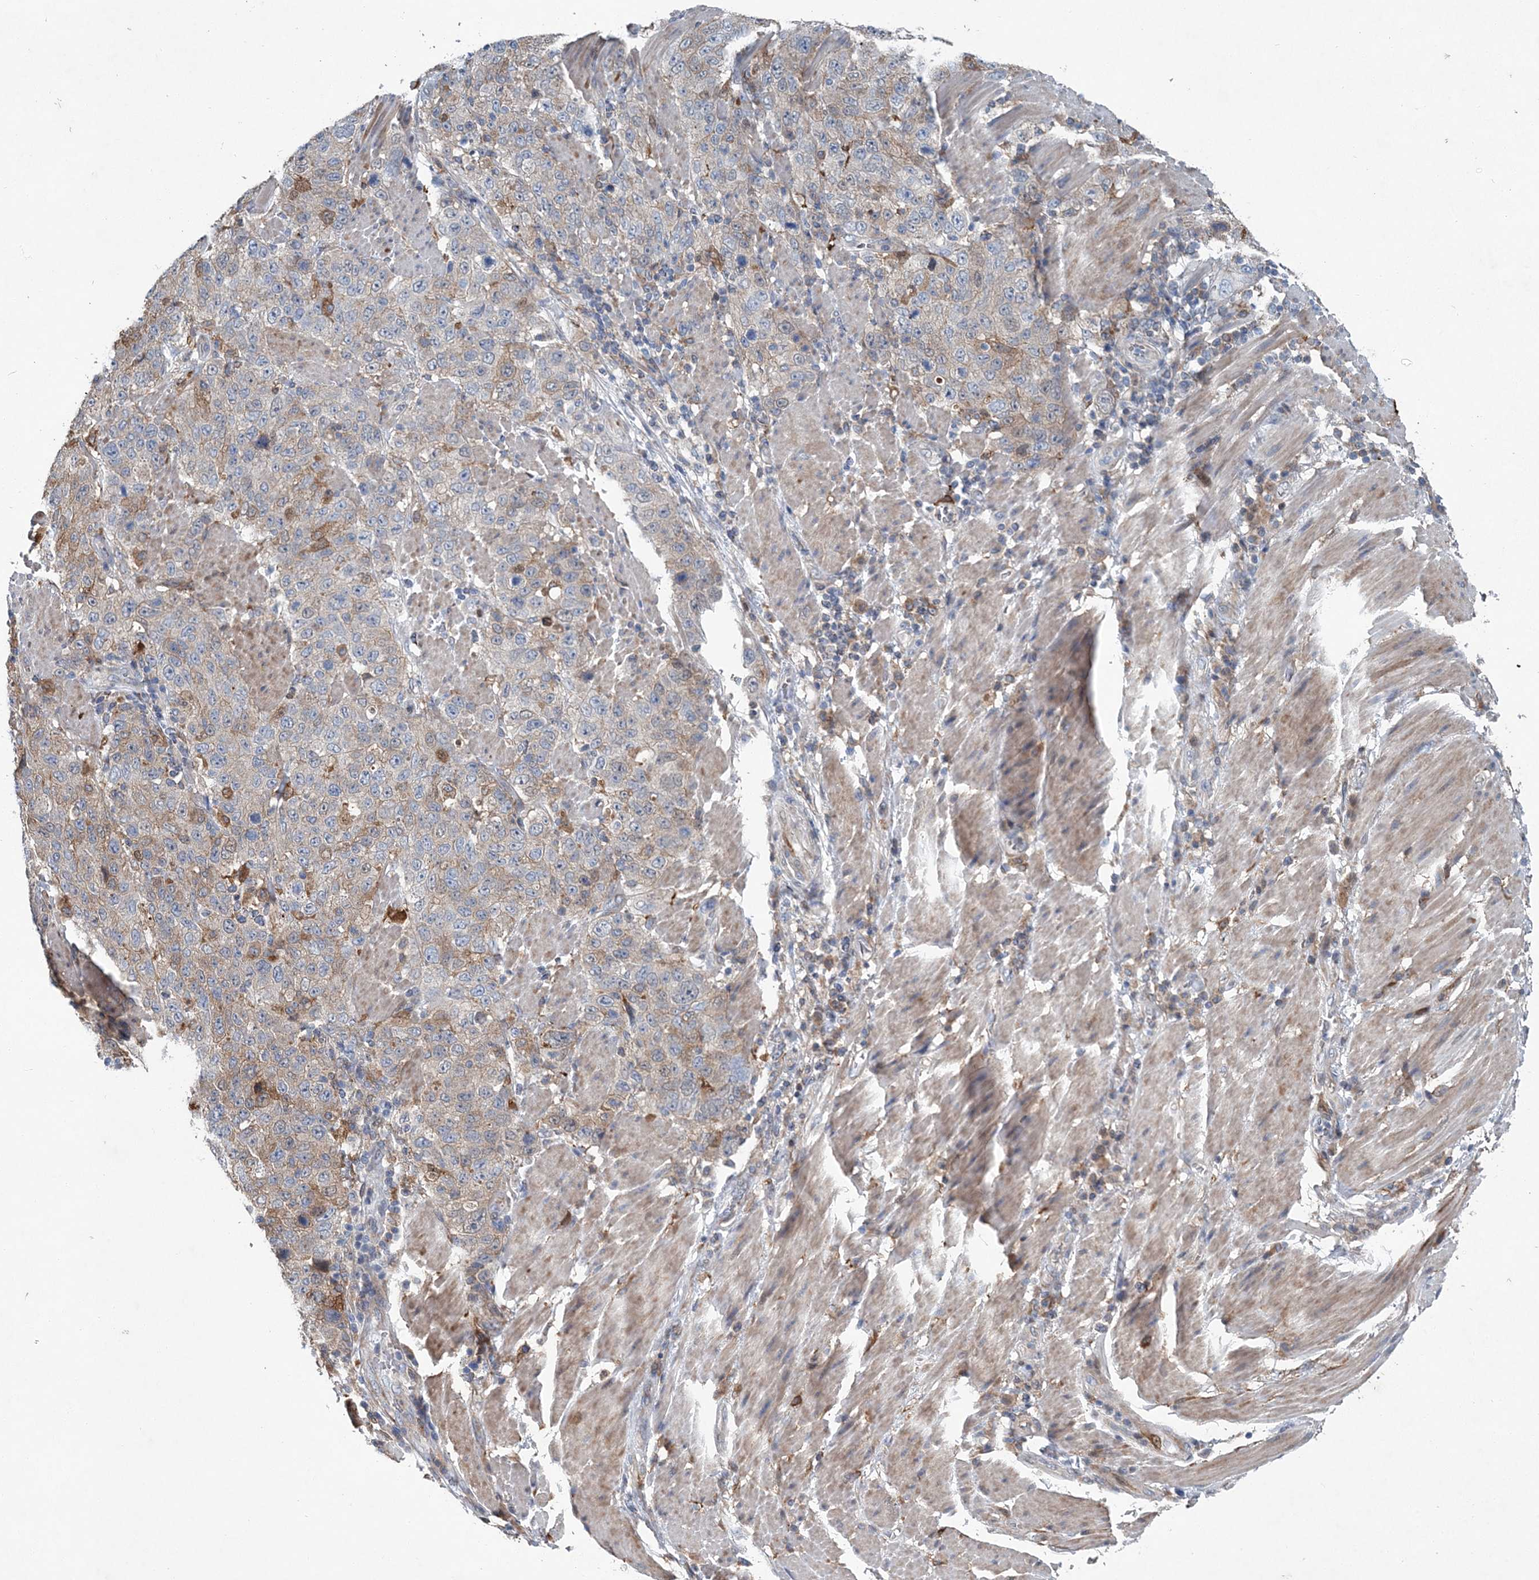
{"staining": {"intensity": "weak", "quantity": "<25%", "location": "cytoplasmic/membranous"}, "tissue": "stomach cancer", "cell_type": "Tumor cells", "image_type": "cancer", "snomed": [{"axis": "morphology", "description": "Adenocarcinoma, NOS"}, {"axis": "topography", "description": "Stomach"}], "caption": "An immunohistochemistry (IHC) photomicrograph of adenocarcinoma (stomach) is shown. There is no staining in tumor cells of adenocarcinoma (stomach).", "gene": "SPOPL", "patient": {"sex": "male", "age": 48}}